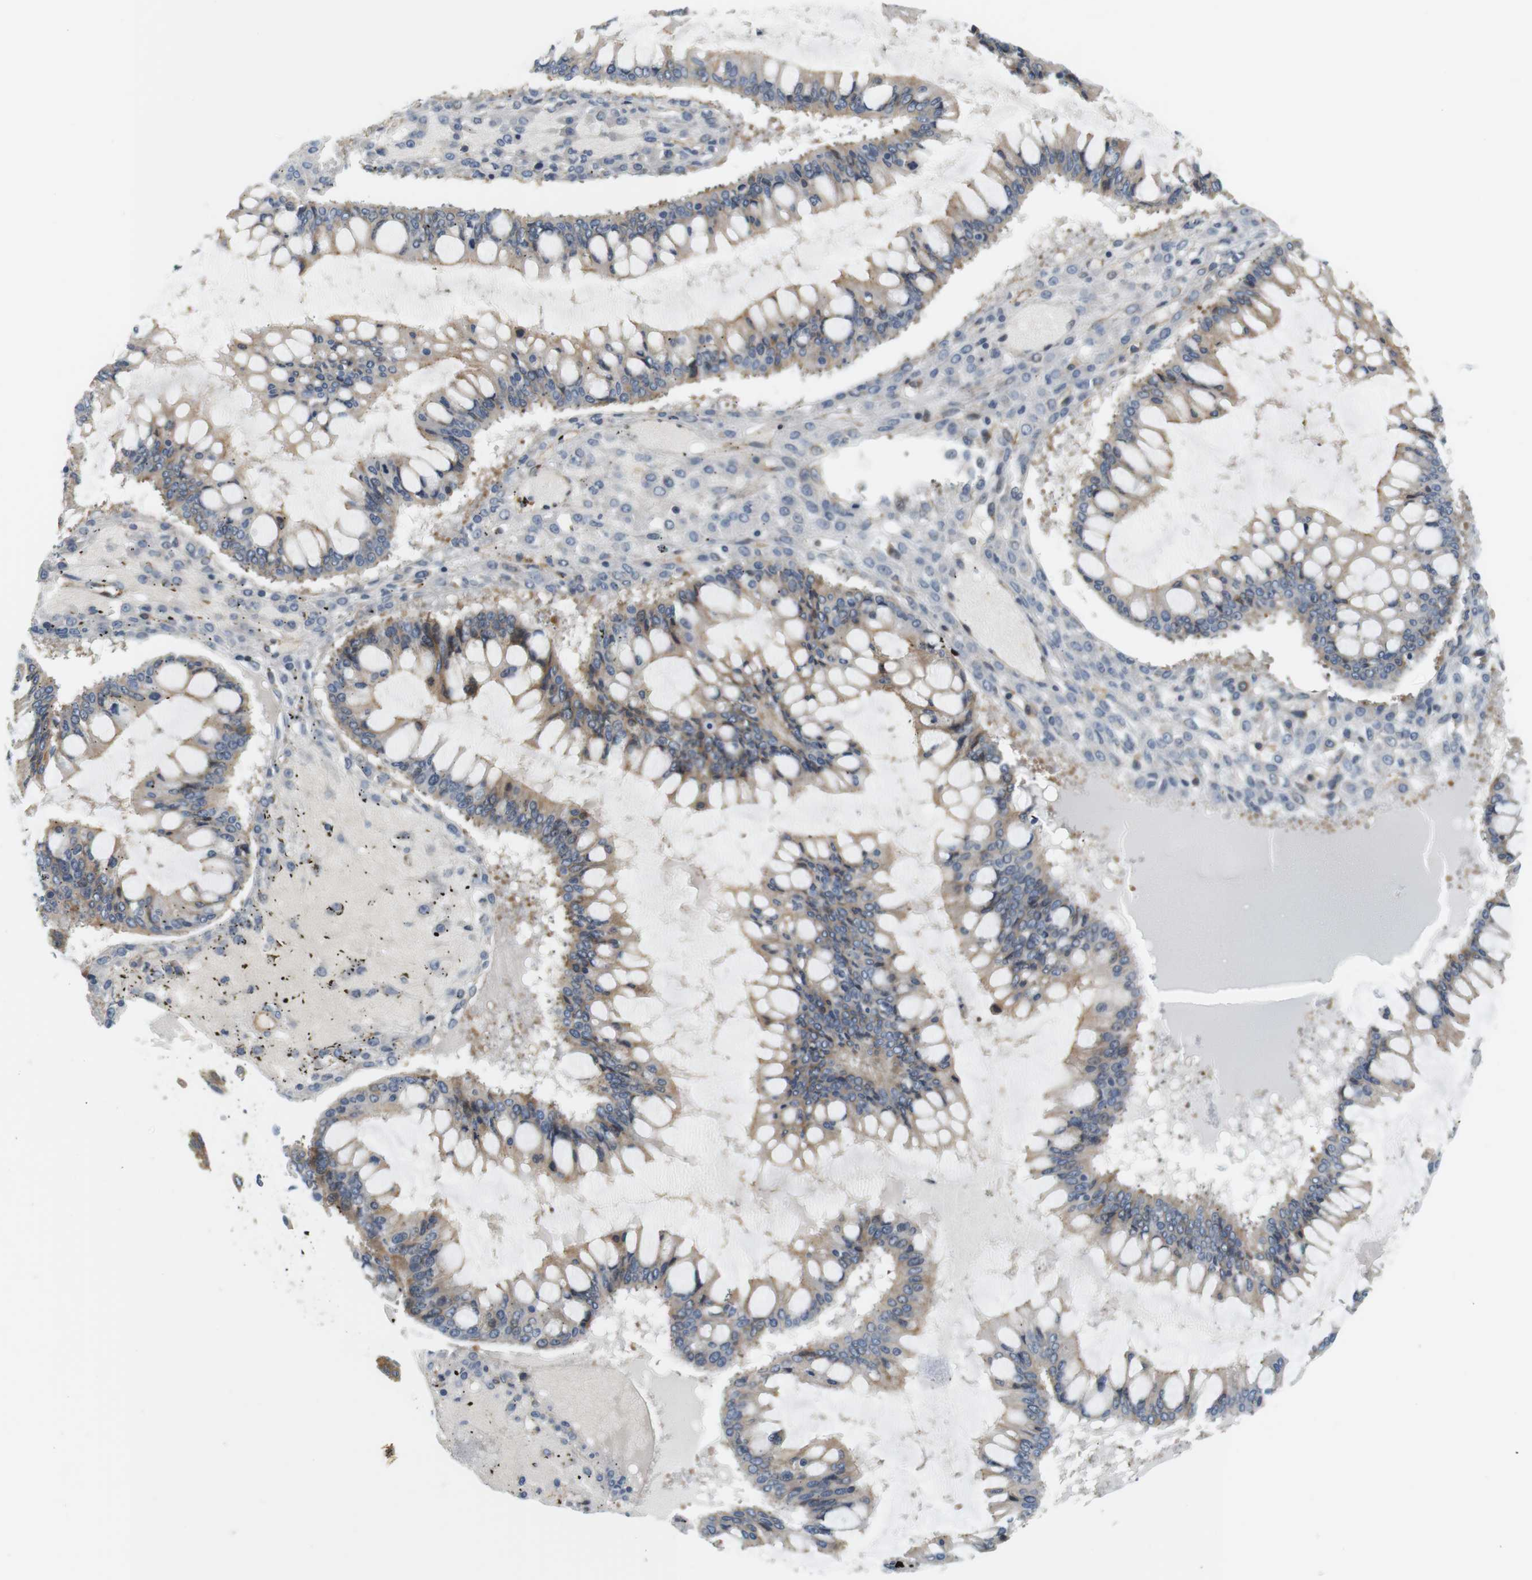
{"staining": {"intensity": "weak", "quantity": "25%-75%", "location": "cytoplasmic/membranous"}, "tissue": "ovarian cancer", "cell_type": "Tumor cells", "image_type": "cancer", "snomed": [{"axis": "morphology", "description": "Cystadenocarcinoma, mucinous, NOS"}, {"axis": "topography", "description": "Ovary"}], "caption": "Immunohistochemistry of ovarian cancer shows low levels of weak cytoplasmic/membranous positivity in approximately 25%-75% of tumor cells.", "gene": "SH3GLB1", "patient": {"sex": "female", "age": 73}}